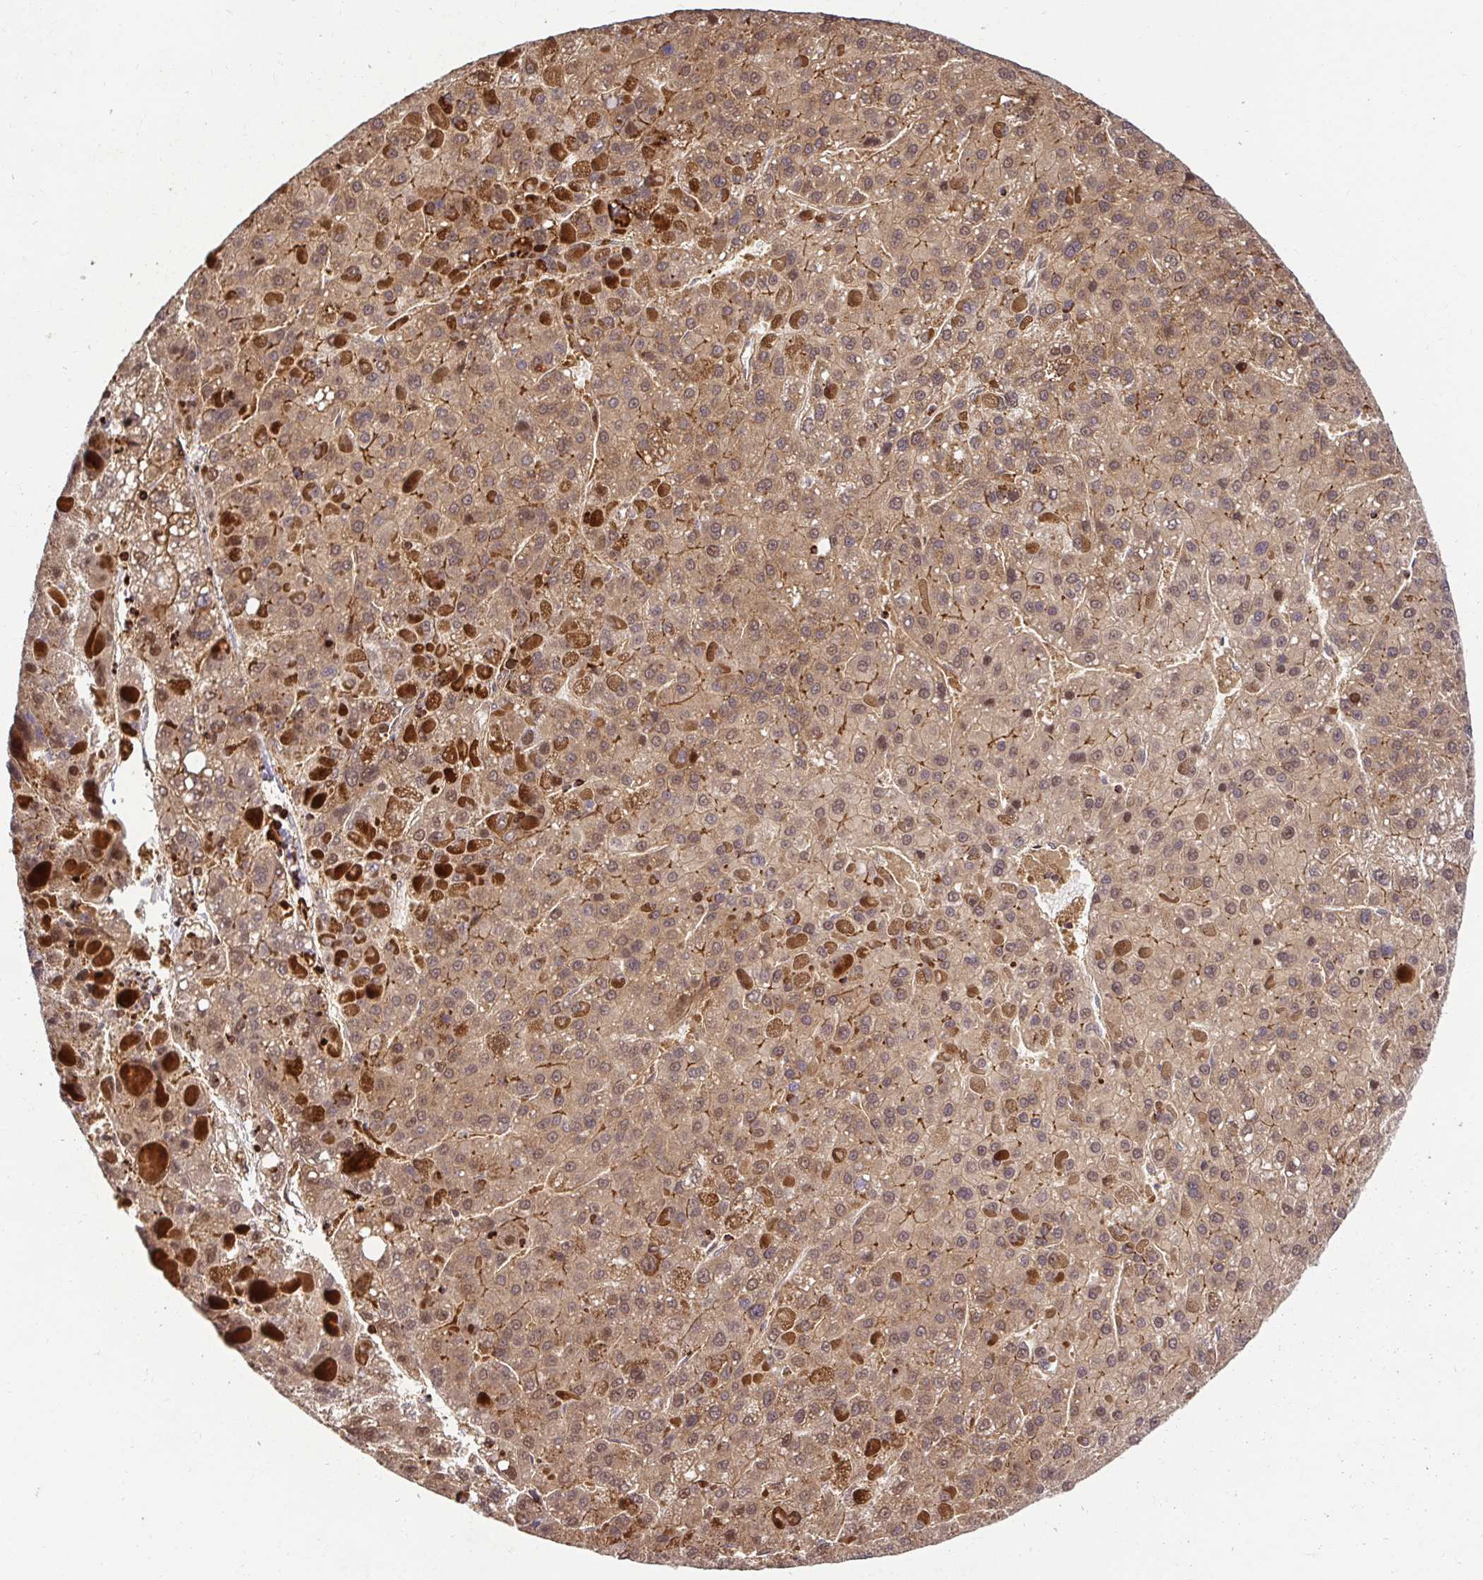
{"staining": {"intensity": "weak", "quantity": "25%-75%", "location": "cytoplasmic/membranous,nuclear"}, "tissue": "liver cancer", "cell_type": "Tumor cells", "image_type": "cancer", "snomed": [{"axis": "morphology", "description": "Carcinoma, Hepatocellular, NOS"}, {"axis": "topography", "description": "Liver"}], "caption": "Protein staining displays weak cytoplasmic/membranous and nuclear staining in about 25%-75% of tumor cells in liver hepatocellular carcinoma. Nuclei are stained in blue.", "gene": "PSMA4", "patient": {"sex": "female", "age": 82}}